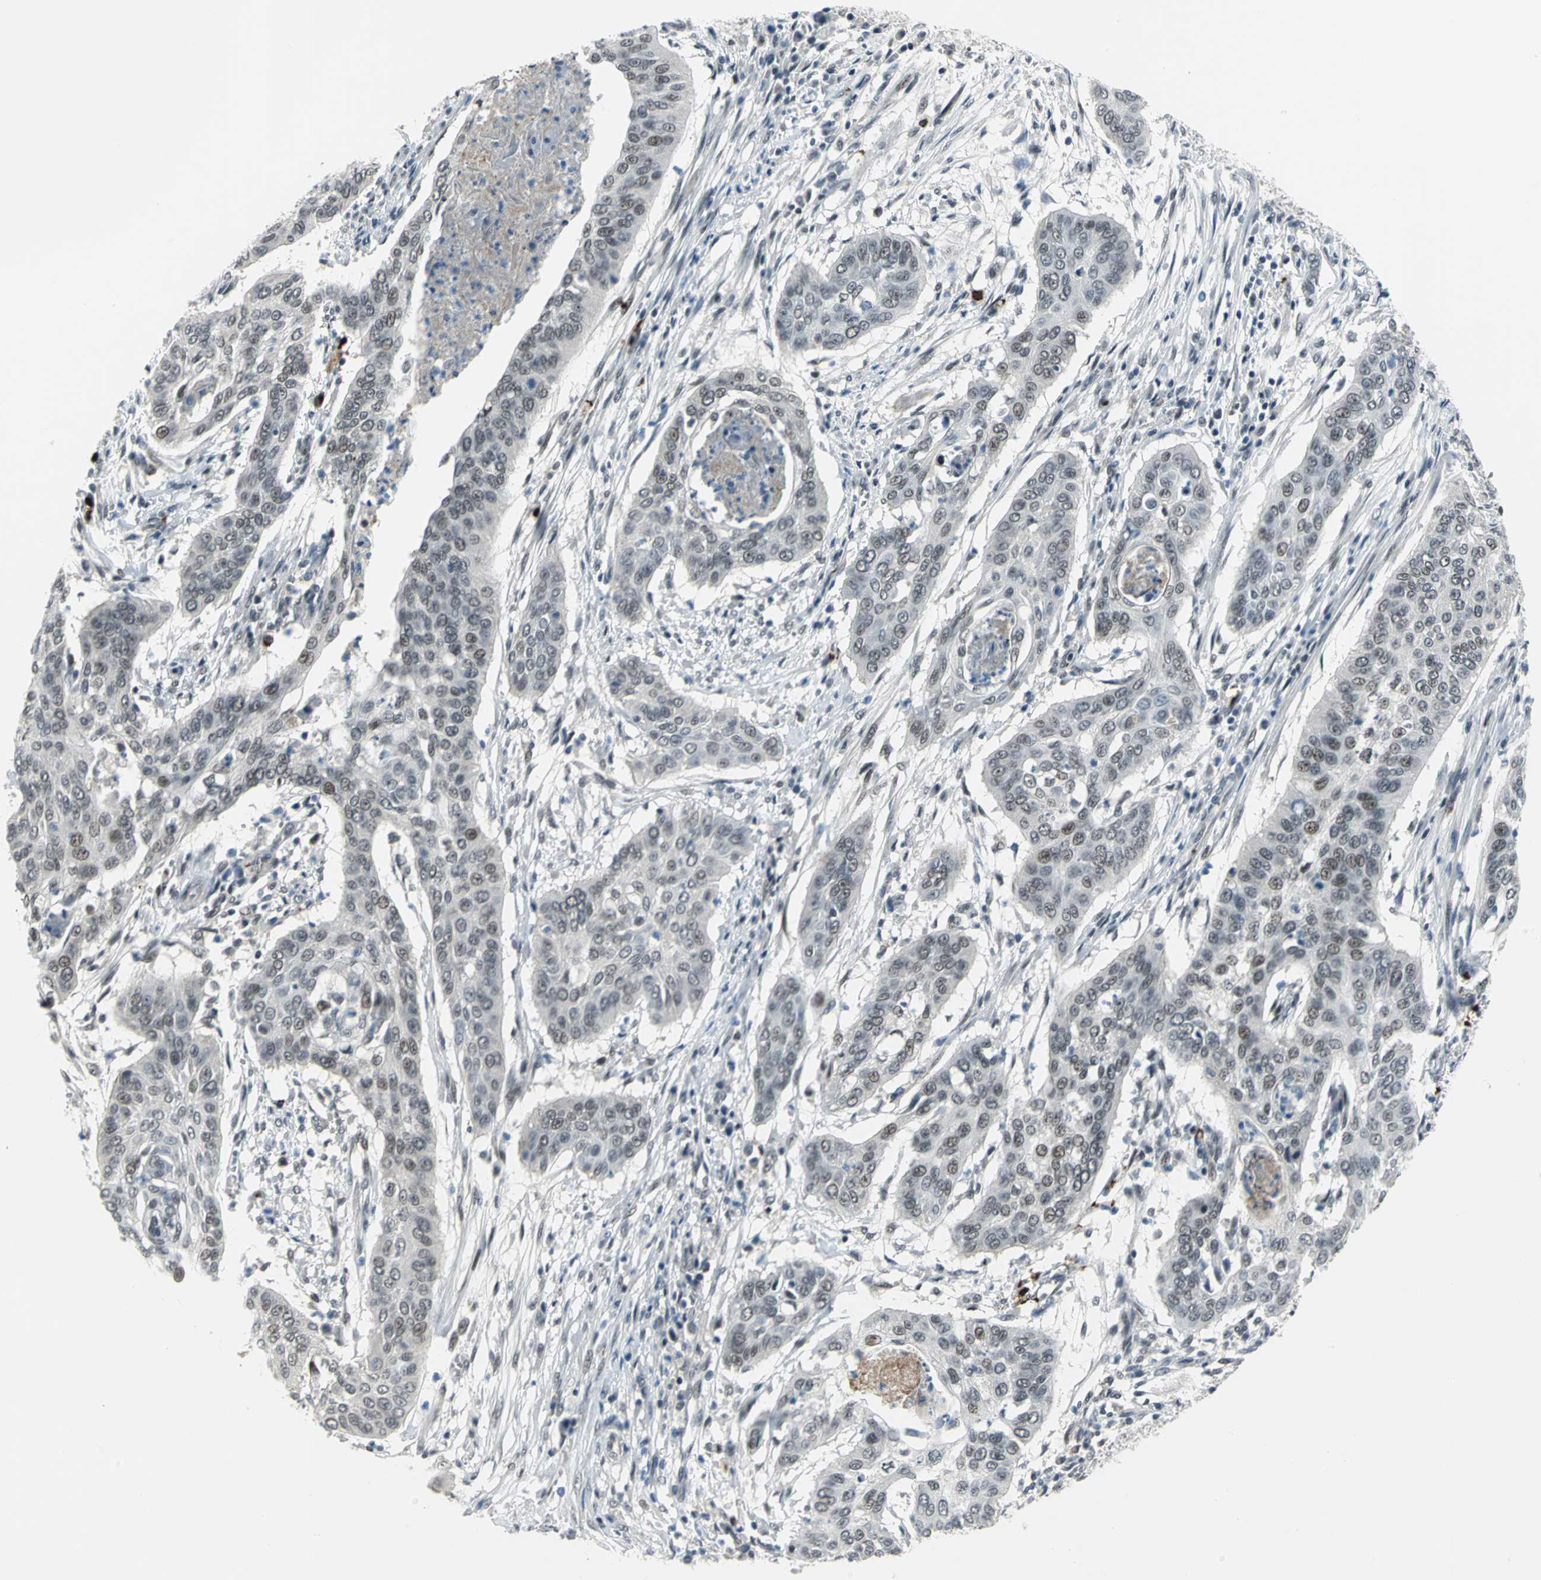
{"staining": {"intensity": "moderate", "quantity": "25%-75%", "location": "nuclear"}, "tissue": "cervical cancer", "cell_type": "Tumor cells", "image_type": "cancer", "snomed": [{"axis": "morphology", "description": "Squamous cell carcinoma, NOS"}, {"axis": "topography", "description": "Cervix"}], "caption": "Protein expression analysis of human squamous cell carcinoma (cervical) reveals moderate nuclear expression in approximately 25%-75% of tumor cells.", "gene": "GLI3", "patient": {"sex": "female", "age": 39}}